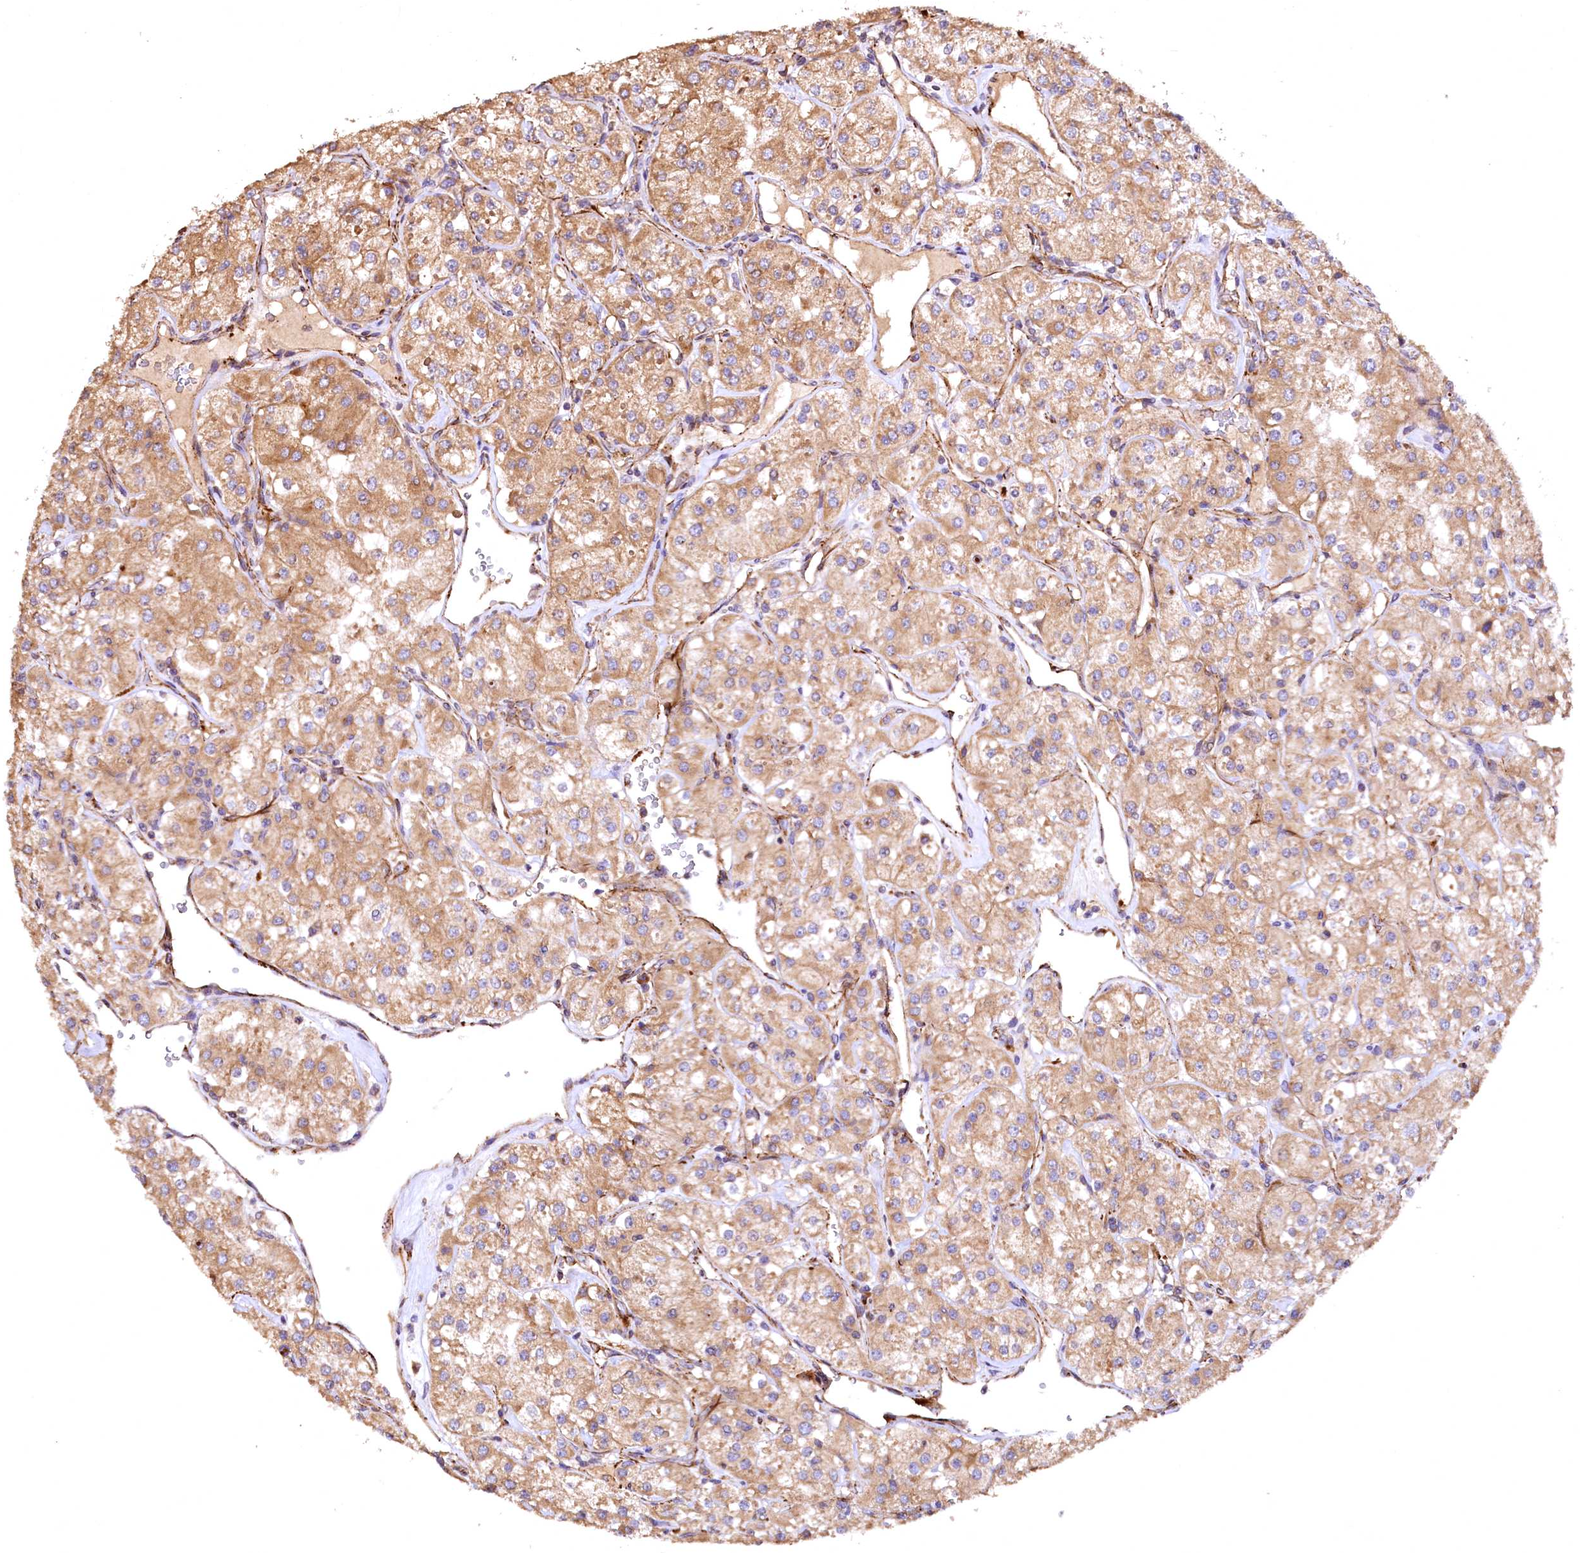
{"staining": {"intensity": "moderate", "quantity": ">75%", "location": "cytoplasmic/membranous"}, "tissue": "renal cancer", "cell_type": "Tumor cells", "image_type": "cancer", "snomed": [{"axis": "morphology", "description": "Adenocarcinoma, NOS"}, {"axis": "topography", "description": "Kidney"}], "caption": "Tumor cells exhibit moderate cytoplasmic/membranous staining in about >75% of cells in adenocarcinoma (renal).", "gene": "RASSF1", "patient": {"sex": "male", "age": 77}}